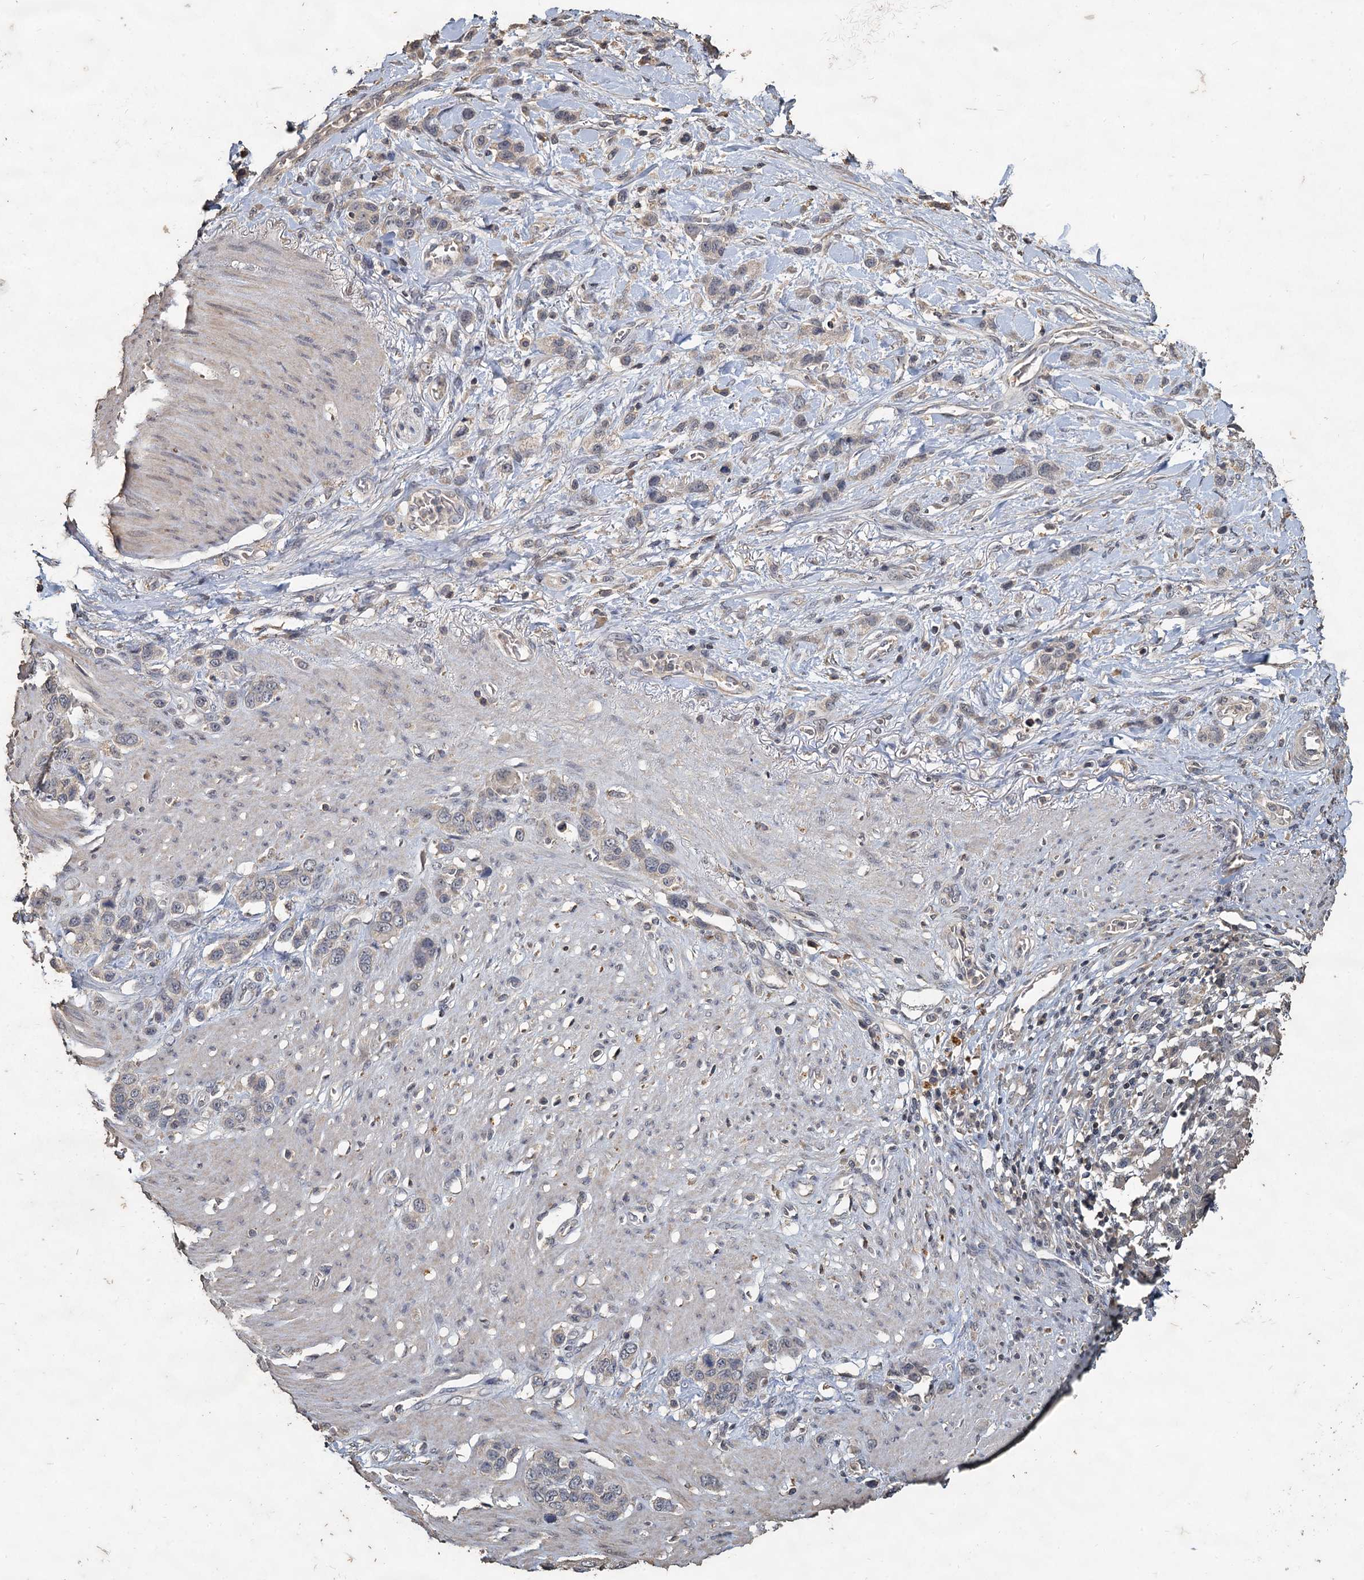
{"staining": {"intensity": "negative", "quantity": "none", "location": "none"}, "tissue": "stomach cancer", "cell_type": "Tumor cells", "image_type": "cancer", "snomed": [{"axis": "morphology", "description": "Adenocarcinoma, NOS"}, {"axis": "morphology", "description": "Adenocarcinoma, High grade"}, {"axis": "topography", "description": "Stomach, upper"}, {"axis": "topography", "description": "Stomach, lower"}], "caption": "IHC image of human stomach adenocarcinoma stained for a protein (brown), which shows no staining in tumor cells. Brightfield microscopy of immunohistochemistry (IHC) stained with DAB (brown) and hematoxylin (blue), captured at high magnification.", "gene": "CCDC61", "patient": {"sex": "female", "age": 65}}